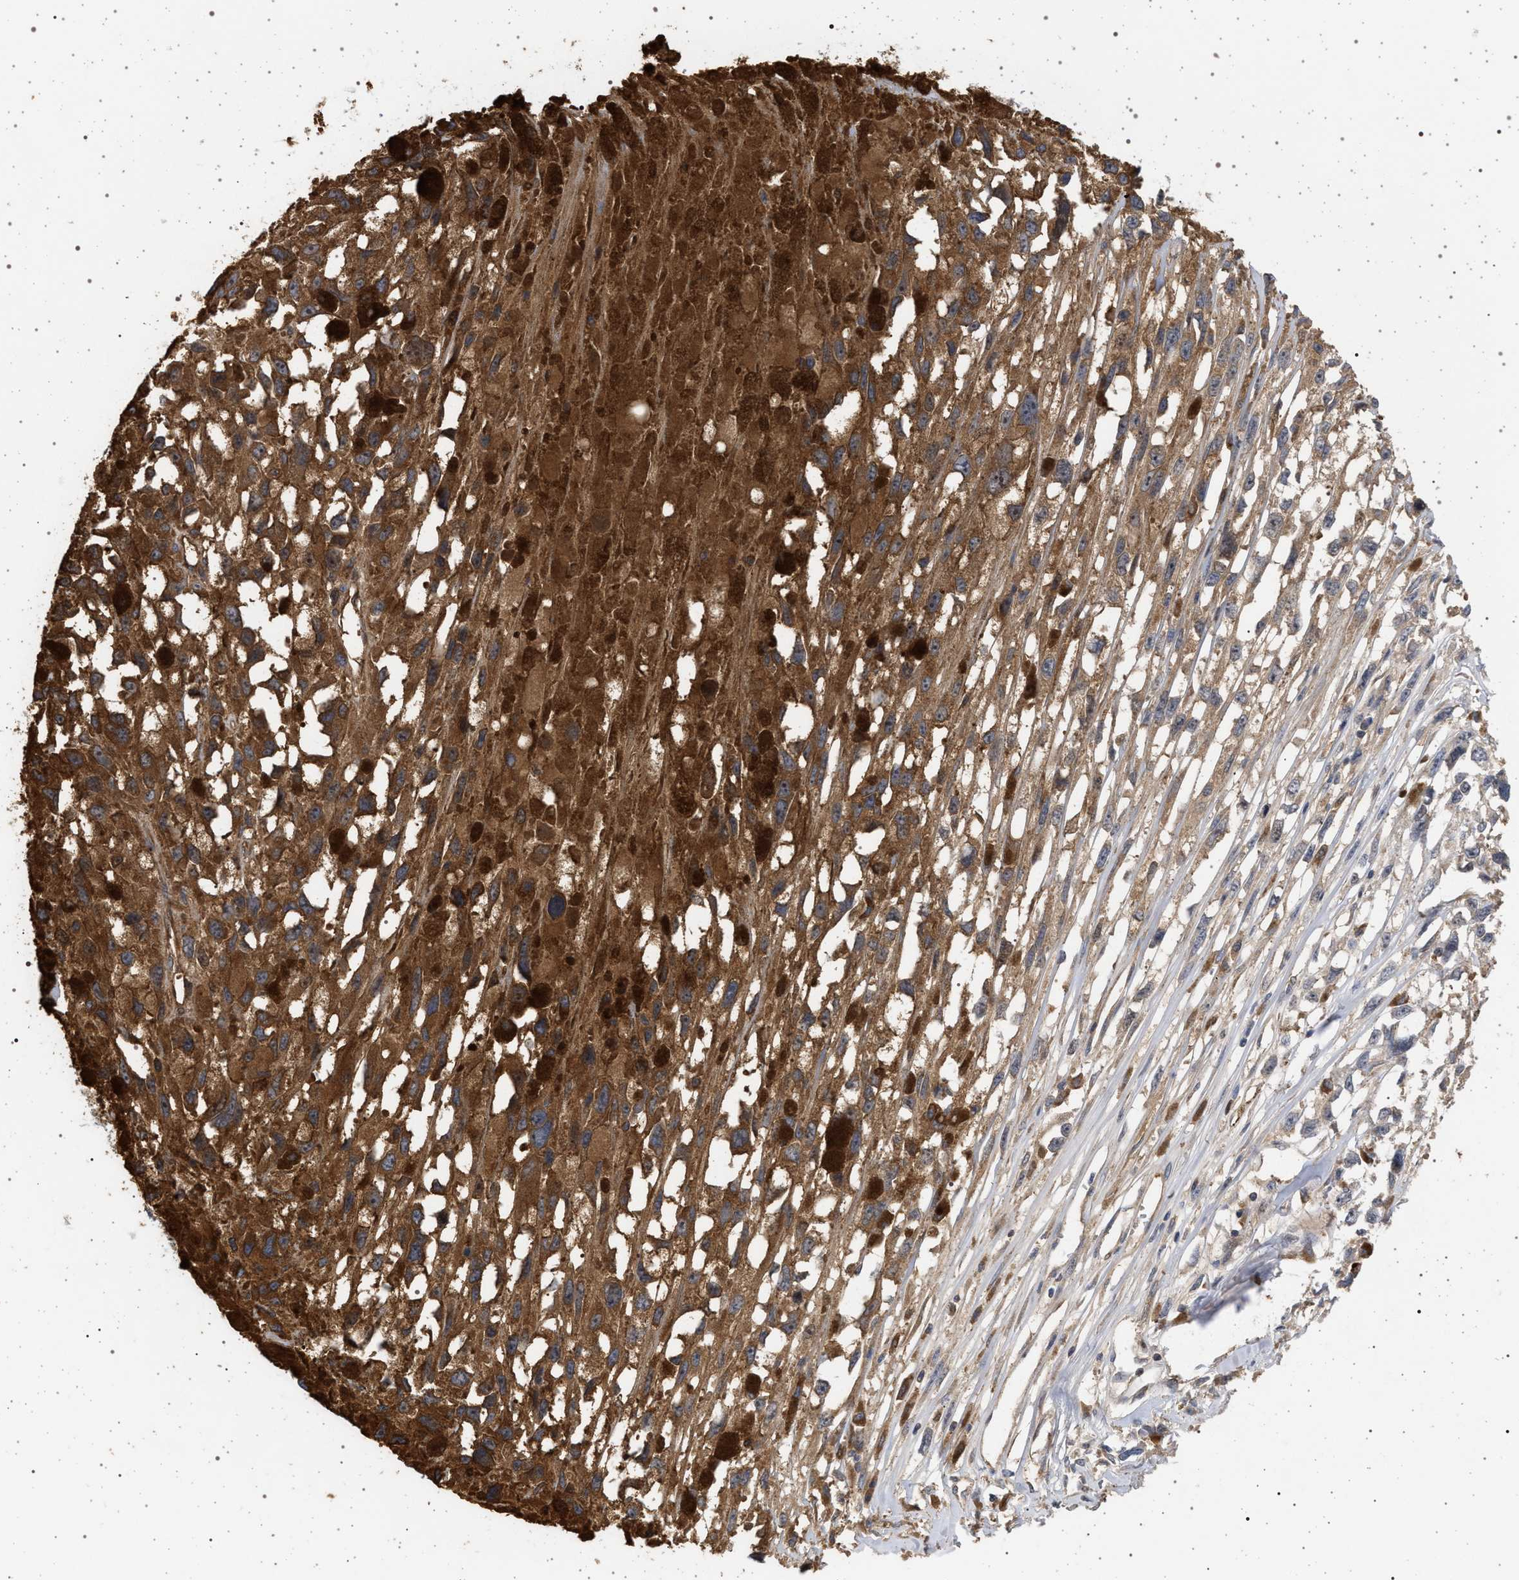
{"staining": {"intensity": "moderate", "quantity": ">75%", "location": "cytoplasmic/membranous"}, "tissue": "melanoma", "cell_type": "Tumor cells", "image_type": "cancer", "snomed": [{"axis": "morphology", "description": "Malignant melanoma, Metastatic site"}, {"axis": "topography", "description": "Lymph node"}], "caption": "Immunohistochemical staining of human melanoma reveals moderate cytoplasmic/membranous protein expression in approximately >75% of tumor cells.", "gene": "RBM48", "patient": {"sex": "male", "age": 59}}